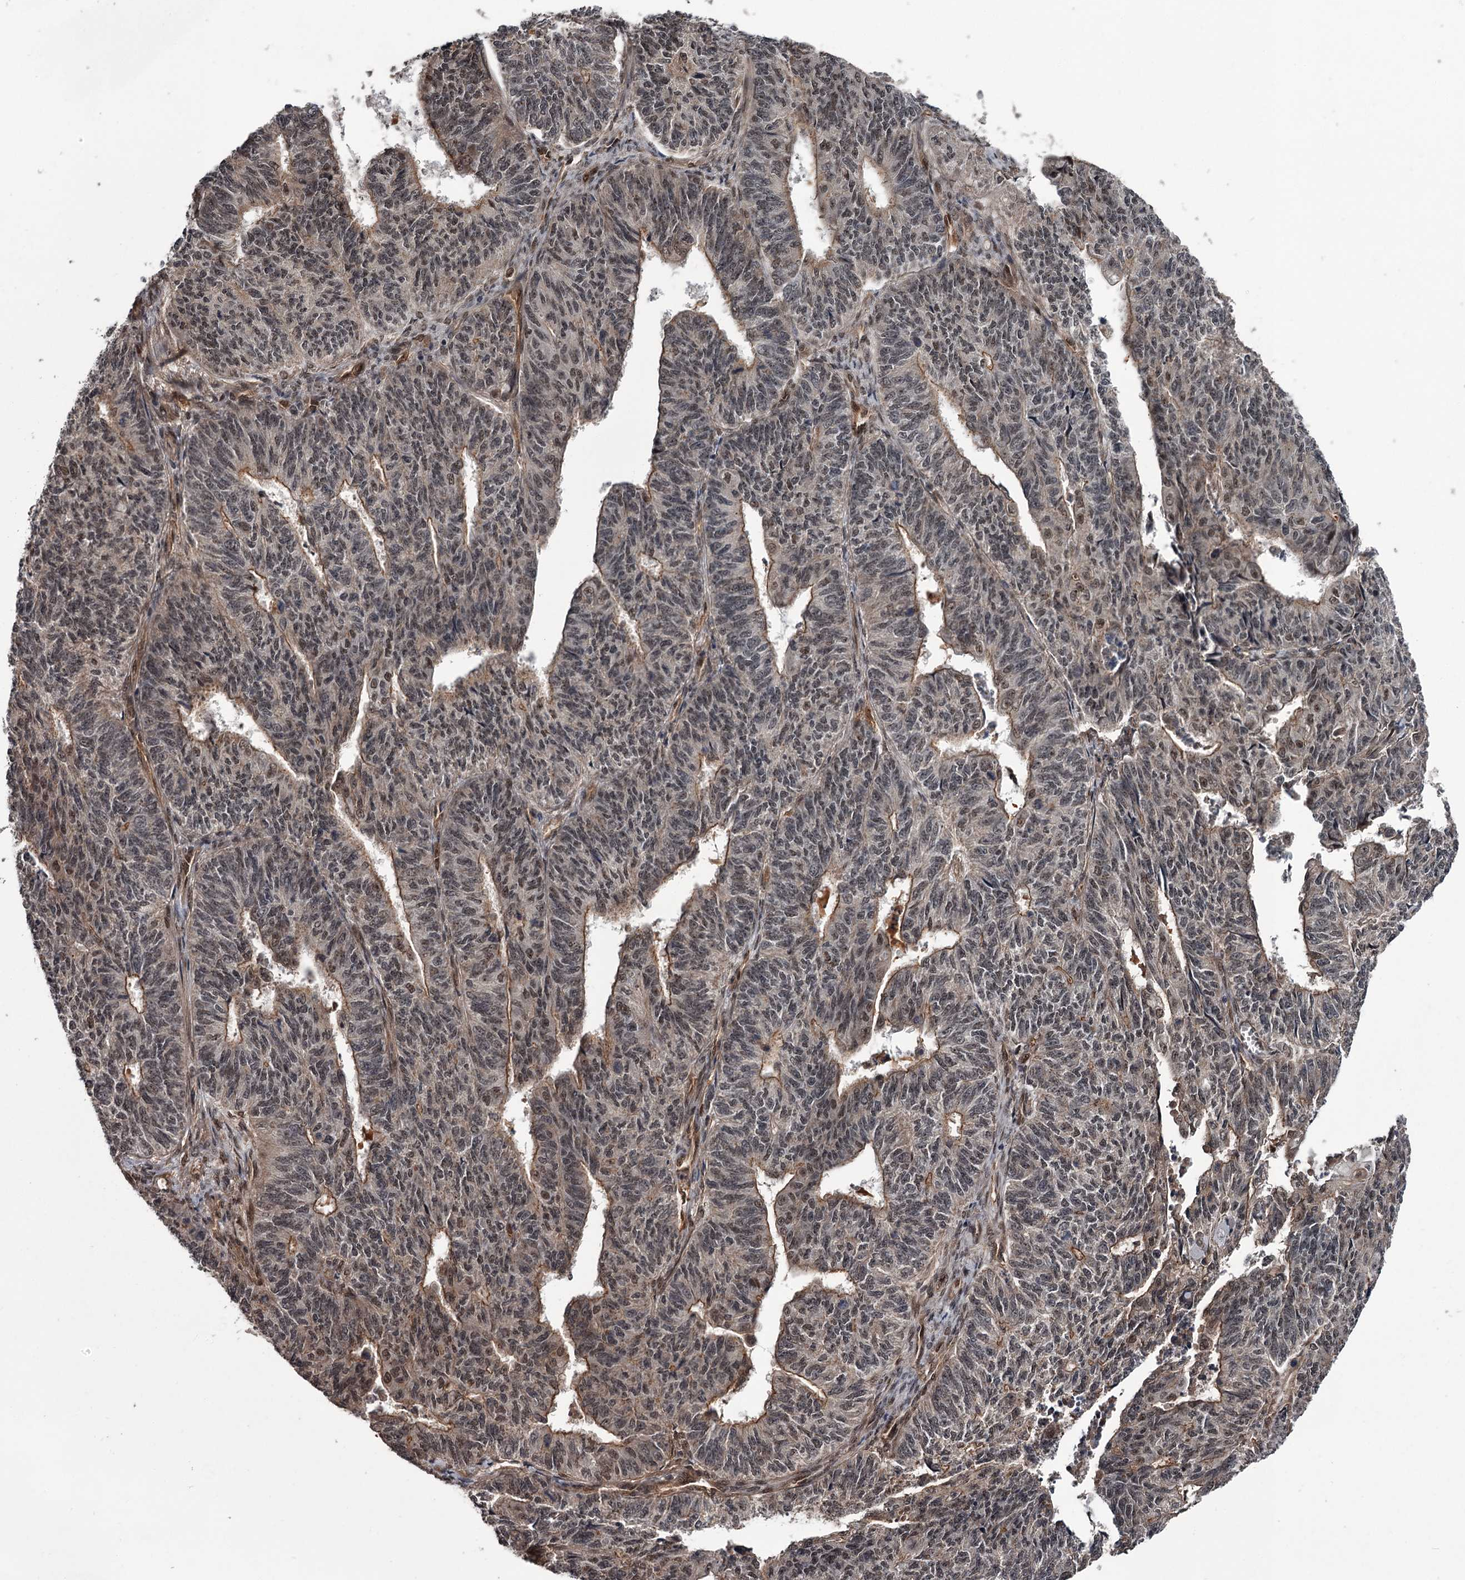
{"staining": {"intensity": "moderate", "quantity": "25%-75%", "location": "cytoplasmic/membranous,nuclear"}, "tissue": "endometrial cancer", "cell_type": "Tumor cells", "image_type": "cancer", "snomed": [{"axis": "morphology", "description": "Adenocarcinoma, NOS"}, {"axis": "topography", "description": "Endometrium"}], "caption": "The immunohistochemical stain shows moderate cytoplasmic/membranous and nuclear expression in tumor cells of endometrial cancer tissue.", "gene": "CDC42EP2", "patient": {"sex": "female", "age": 32}}